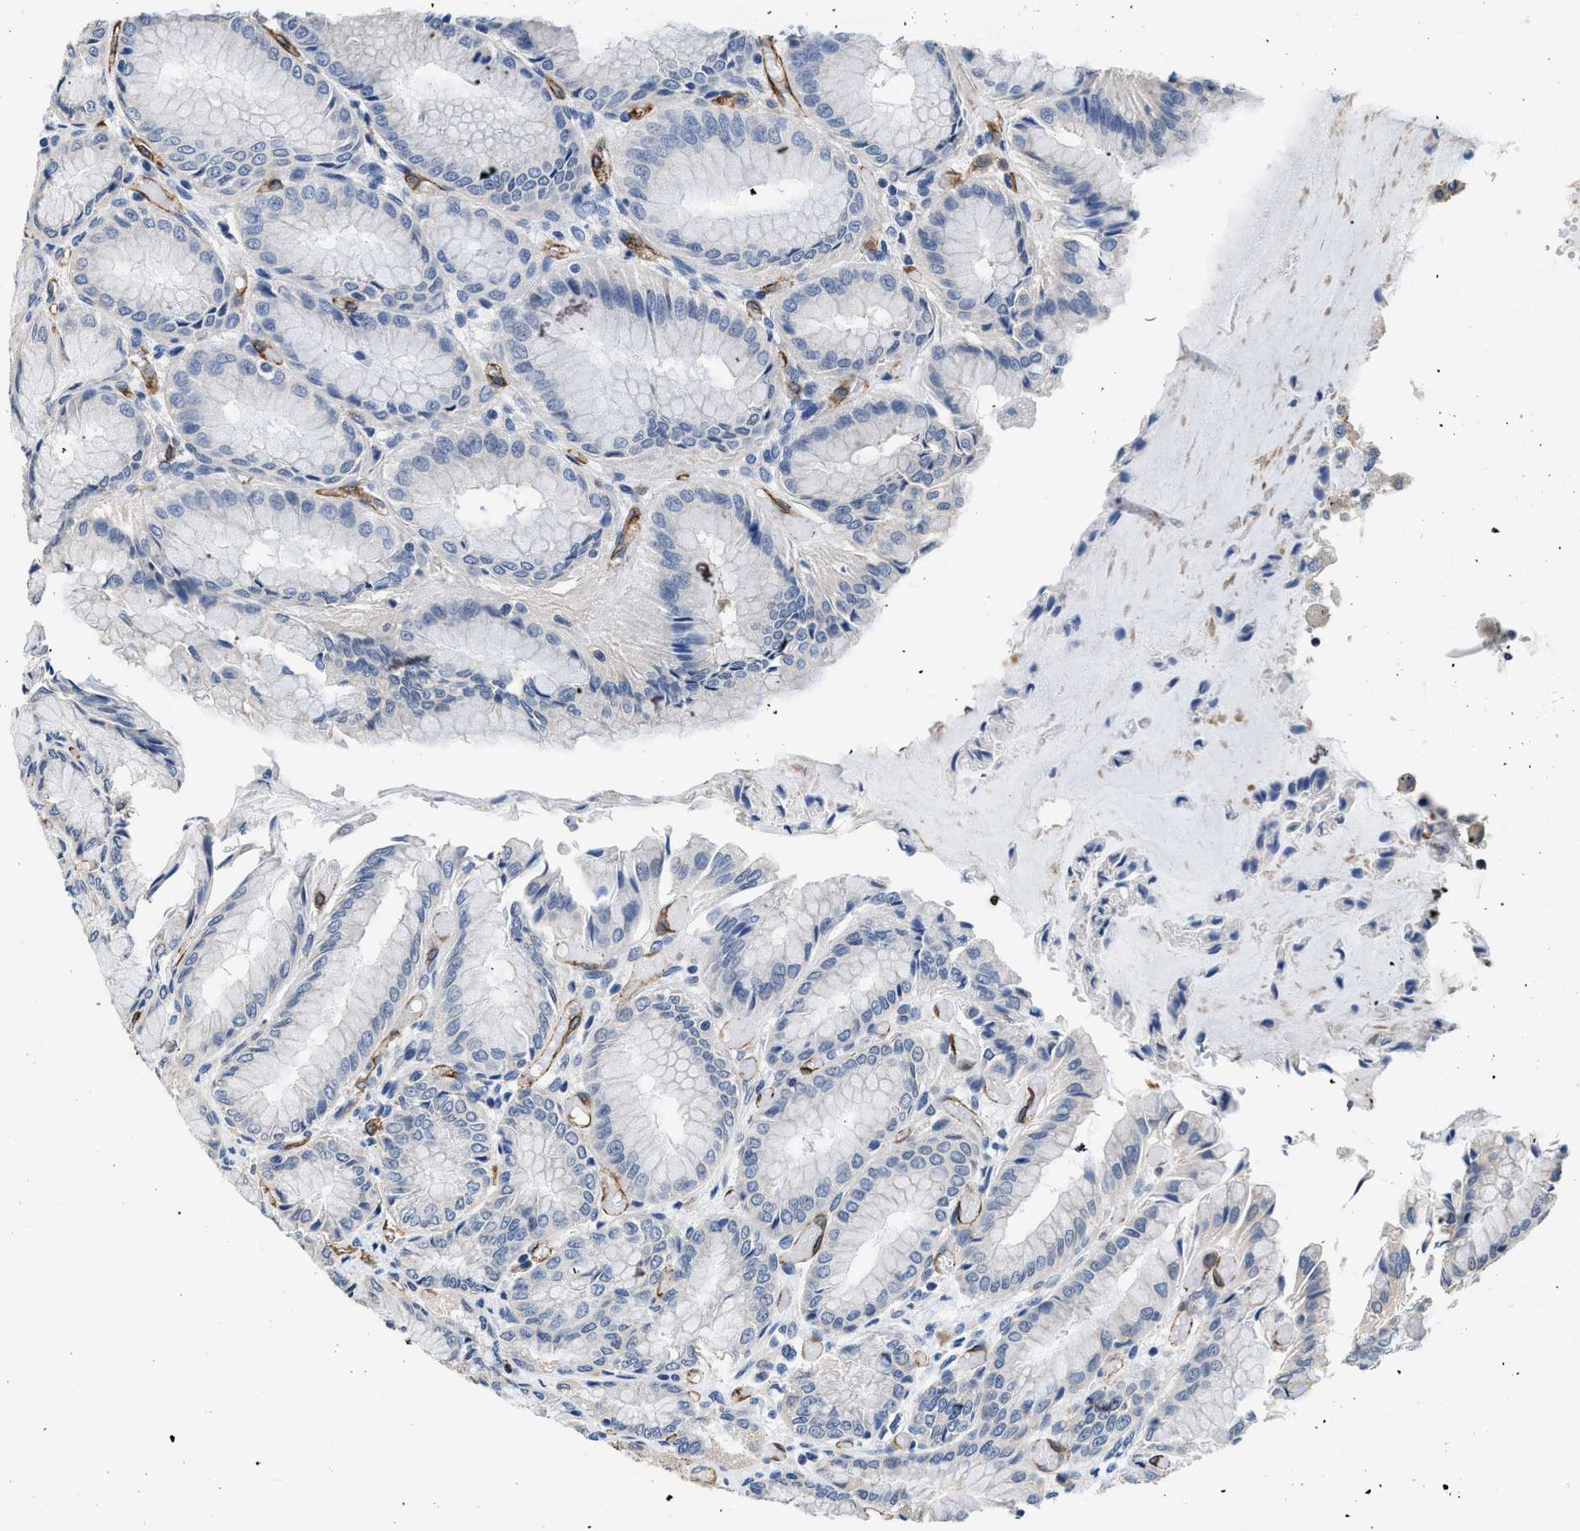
{"staining": {"intensity": "negative", "quantity": "none", "location": "none"}, "tissue": "stomach", "cell_type": "Glandular cells", "image_type": "normal", "snomed": [{"axis": "morphology", "description": "Normal tissue, NOS"}, {"axis": "topography", "description": "Stomach, upper"}], "caption": "A high-resolution photomicrograph shows immunohistochemistry (IHC) staining of benign stomach, which demonstrates no significant expression in glandular cells. (DAB immunohistochemistry with hematoxylin counter stain).", "gene": "C22orf42", "patient": {"sex": "male", "age": 72}}